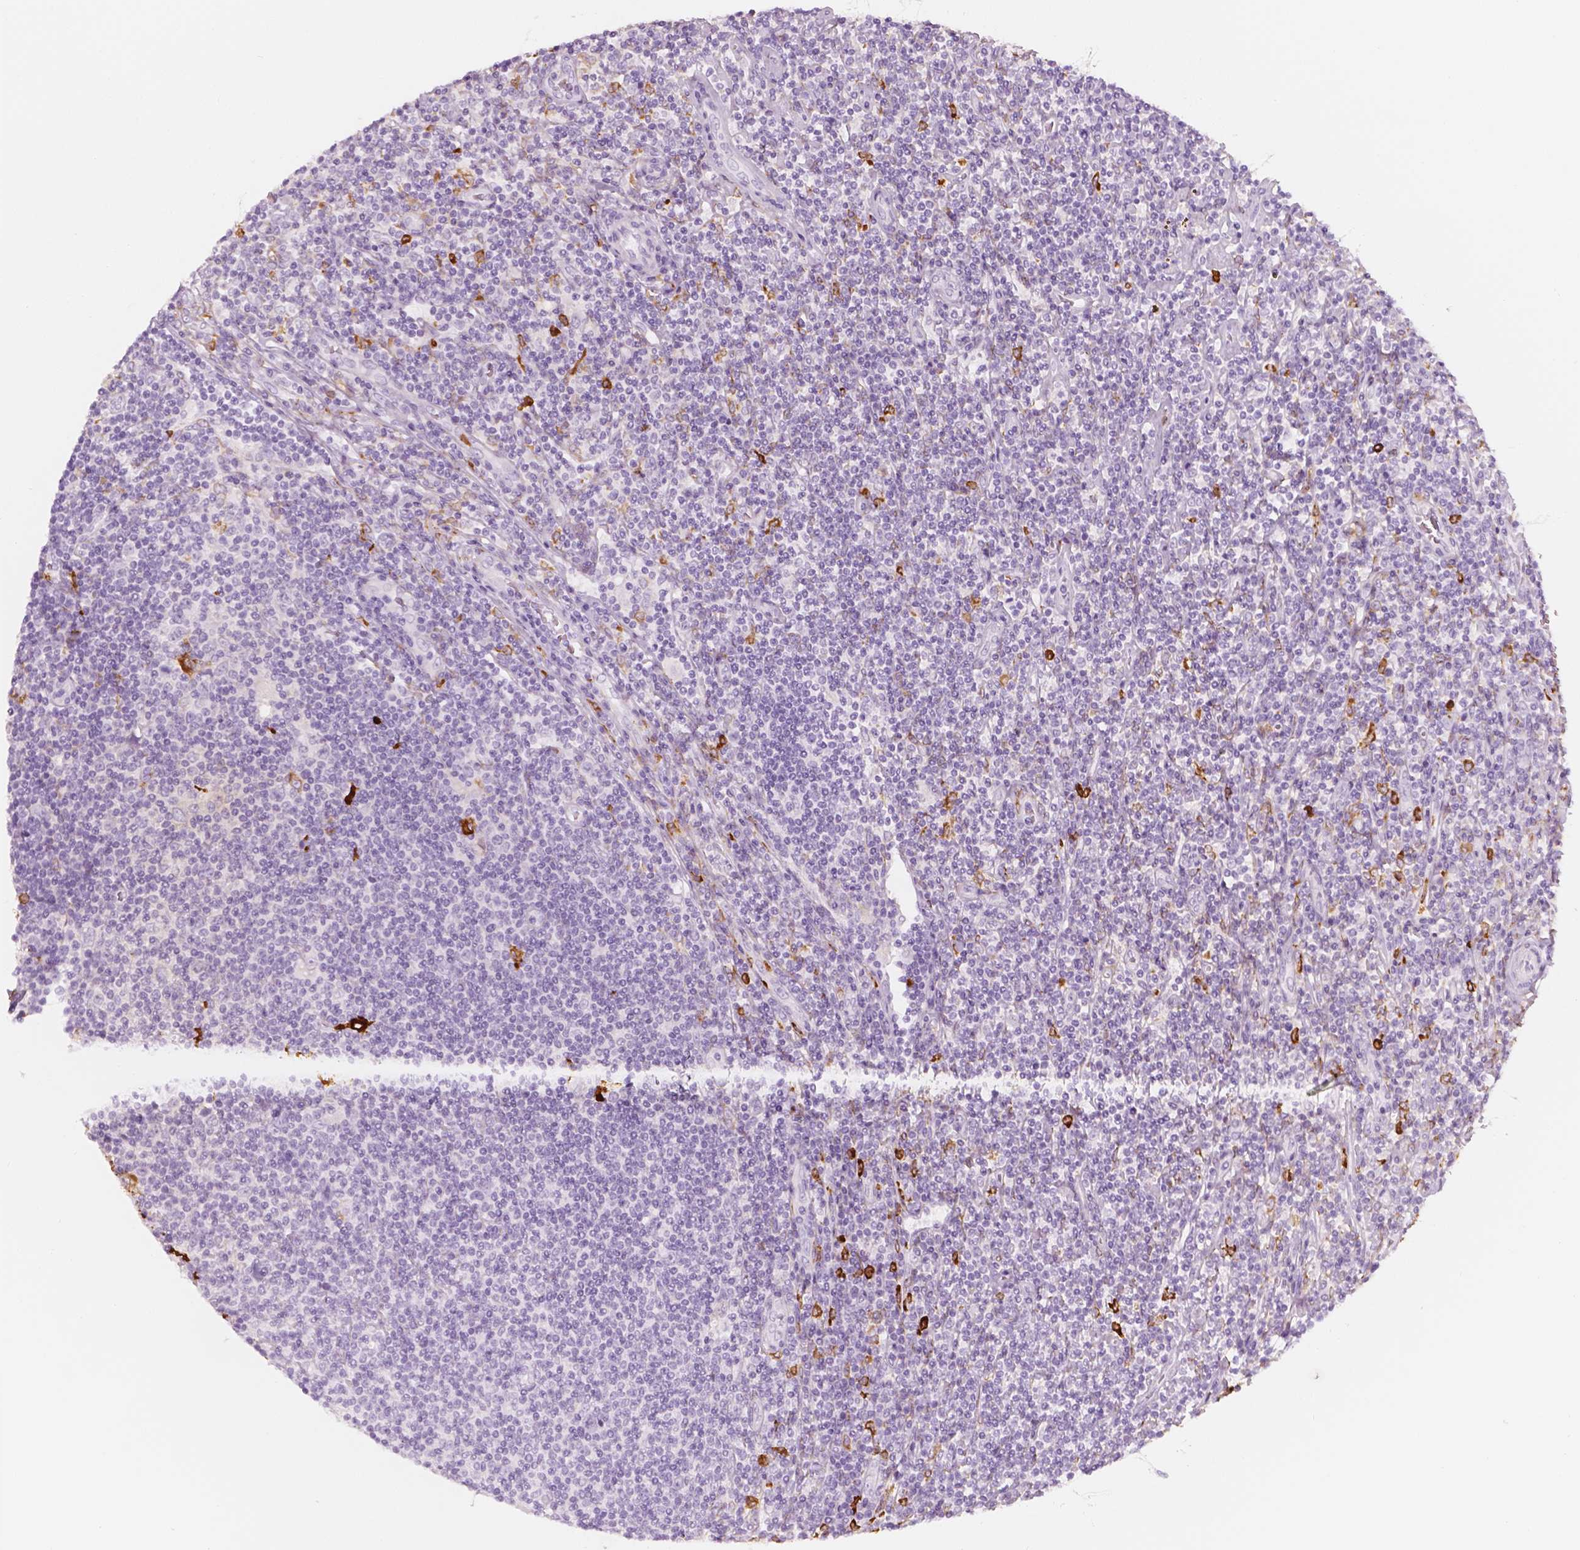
{"staining": {"intensity": "negative", "quantity": "none", "location": "none"}, "tissue": "lymphoma", "cell_type": "Tumor cells", "image_type": "cancer", "snomed": [{"axis": "morphology", "description": "Hodgkin's disease, NOS"}, {"axis": "topography", "description": "Lymph node"}], "caption": "Immunohistochemical staining of human lymphoma exhibits no significant staining in tumor cells.", "gene": "CES1", "patient": {"sex": "male", "age": 40}}